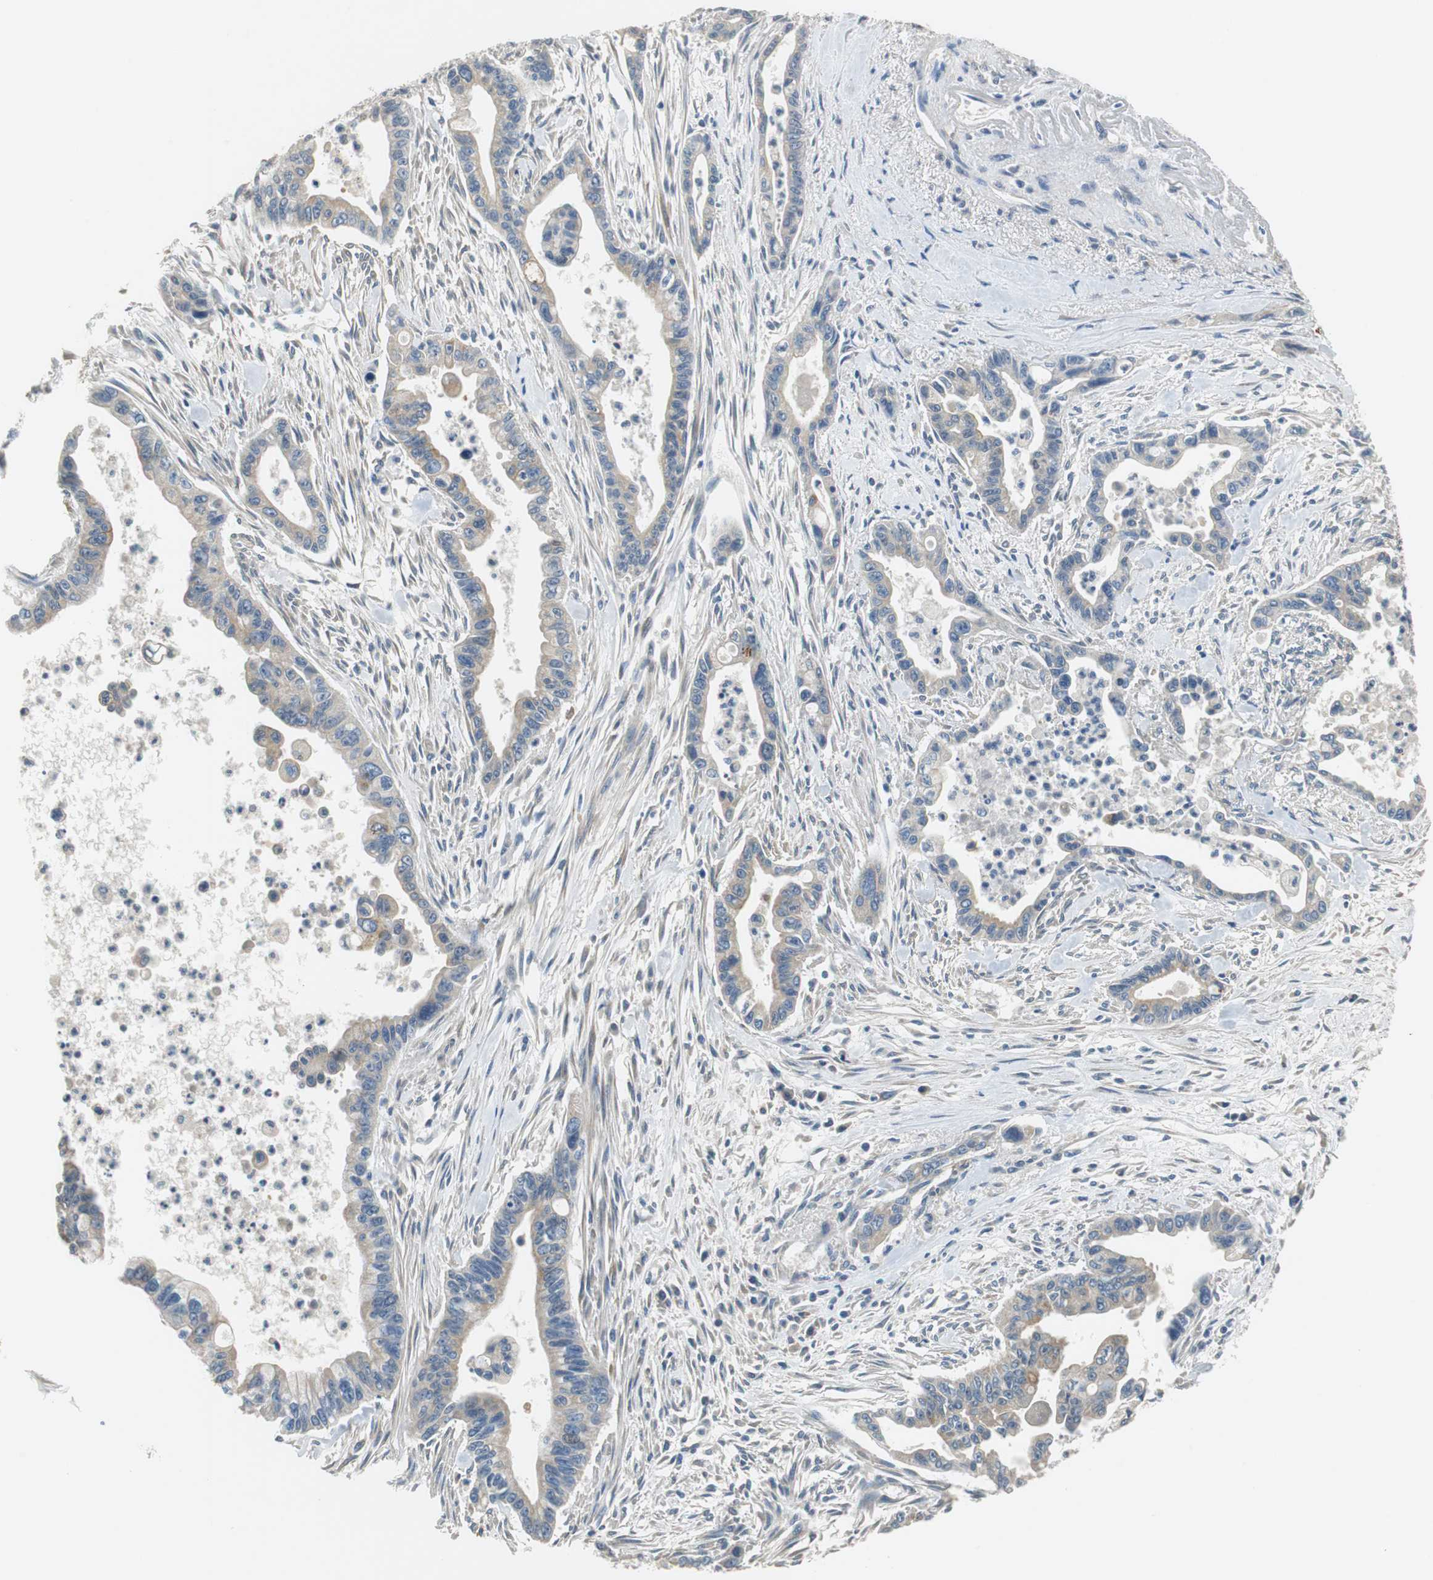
{"staining": {"intensity": "weak", "quantity": ">75%", "location": "cytoplasmic/membranous"}, "tissue": "pancreatic cancer", "cell_type": "Tumor cells", "image_type": "cancer", "snomed": [{"axis": "morphology", "description": "Adenocarcinoma, NOS"}, {"axis": "topography", "description": "Pancreas"}], "caption": "Protein expression analysis of pancreatic adenocarcinoma reveals weak cytoplasmic/membranous positivity in approximately >75% of tumor cells. The staining is performed using DAB (3,3'-diaminobenzidine) brown chromogen to label protein expression. The nuclei are counter-stained blue using hematoxylin.", "gene": "FADS2", "patient": {"sex": "male", "age": 70}}